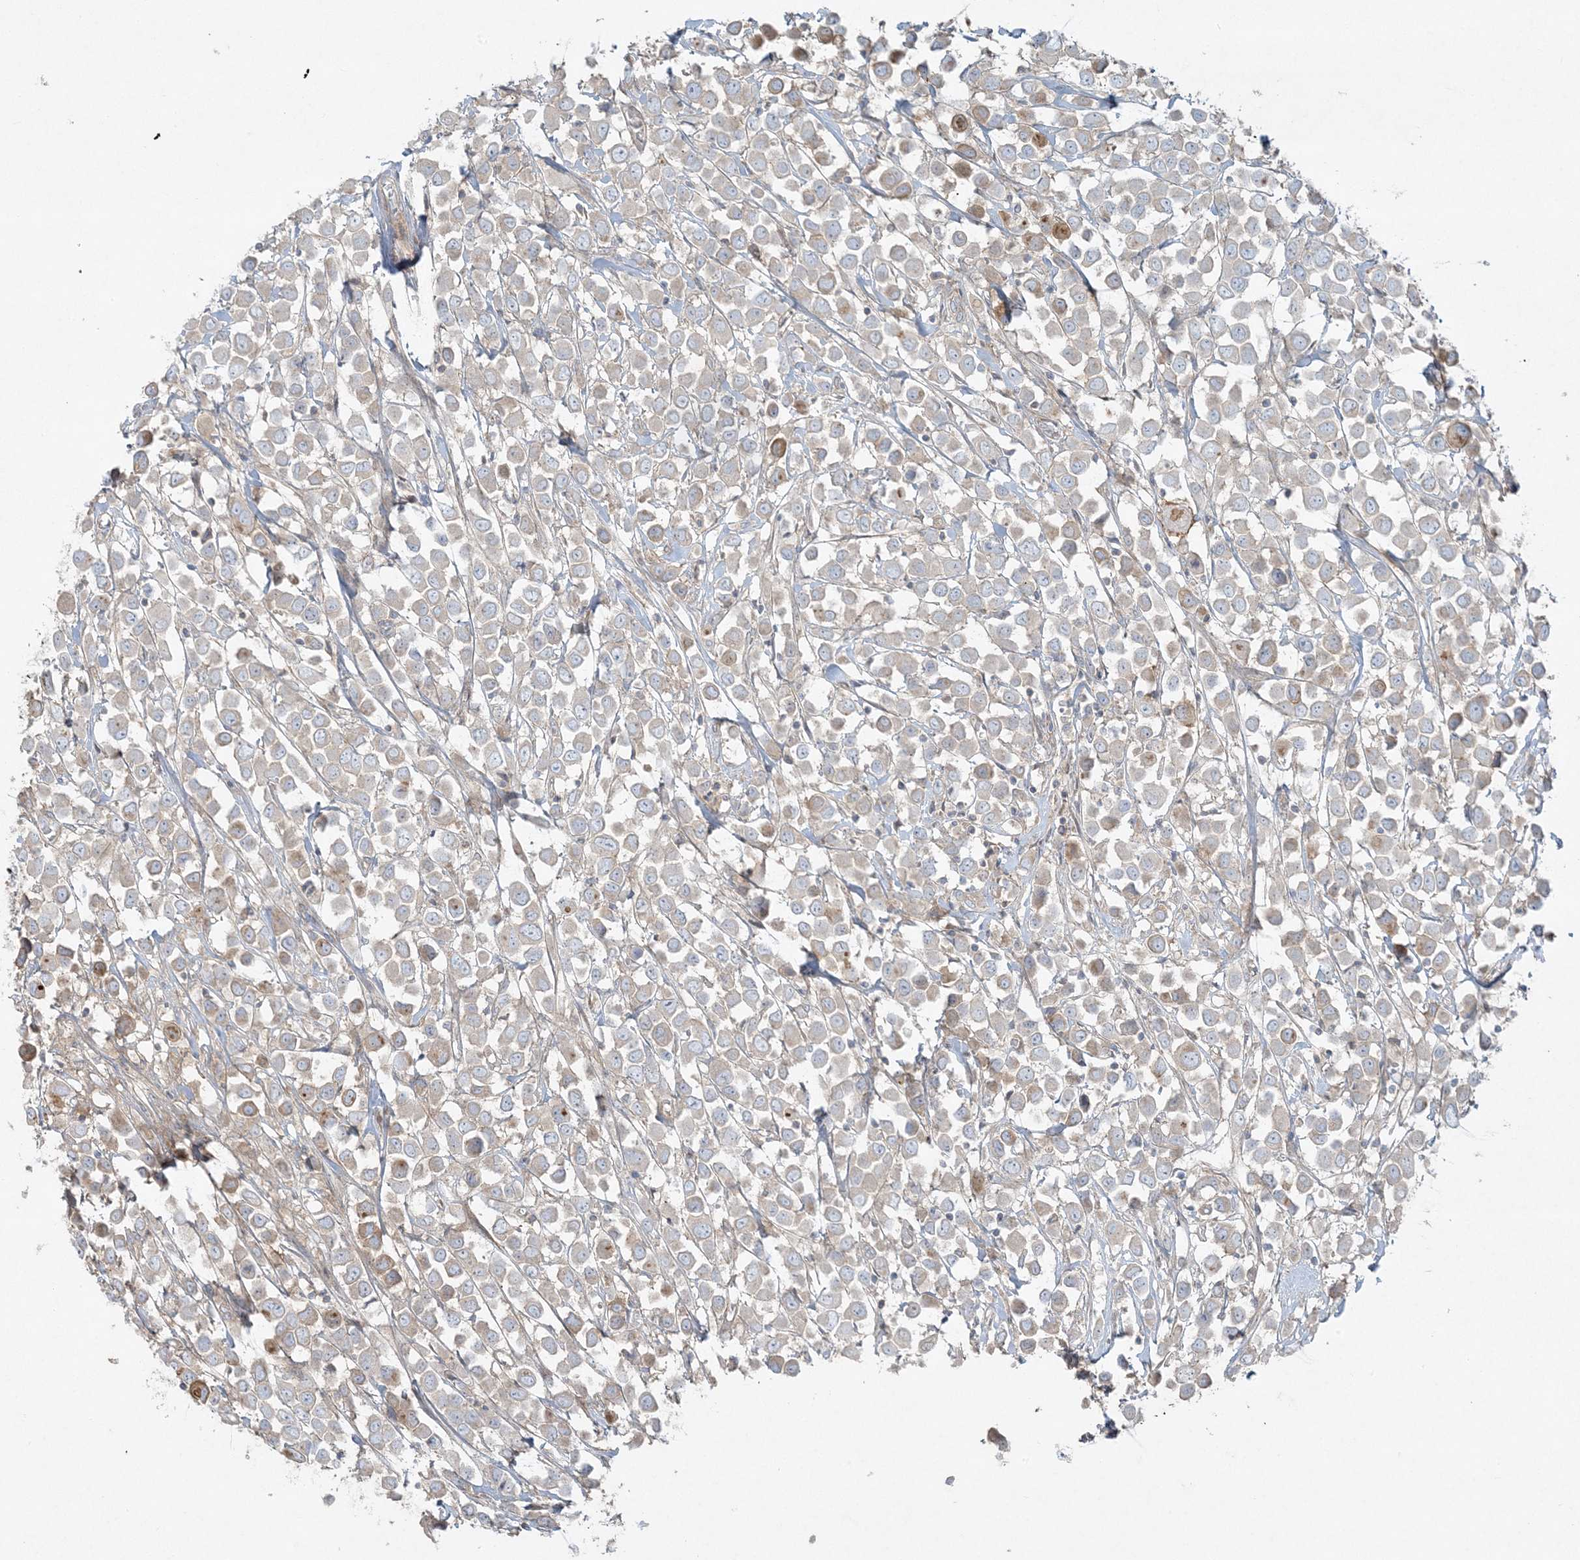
{"staining": {"intensity": "weak", "quantity": ">75%", "location": "cytoplasmic/membranous"}, "tissue": "breast cancer", "cell_type": "Tumor cells", "image_type": "cancer", "snomed": [{"axis": "morphology", "description": "Duct carcinoma"}, {"axis": "topography", "description": "Breast"}], "caption": "Immunohistochemical staining of human breast cancer (intraductal carcinoma) demonstrates low levels of weak cytoplasmic/membranous expression in approximately >75% of tumor cells.", "gene": "PIK3R4", "patient": {"sex": "female", "age": 61}}